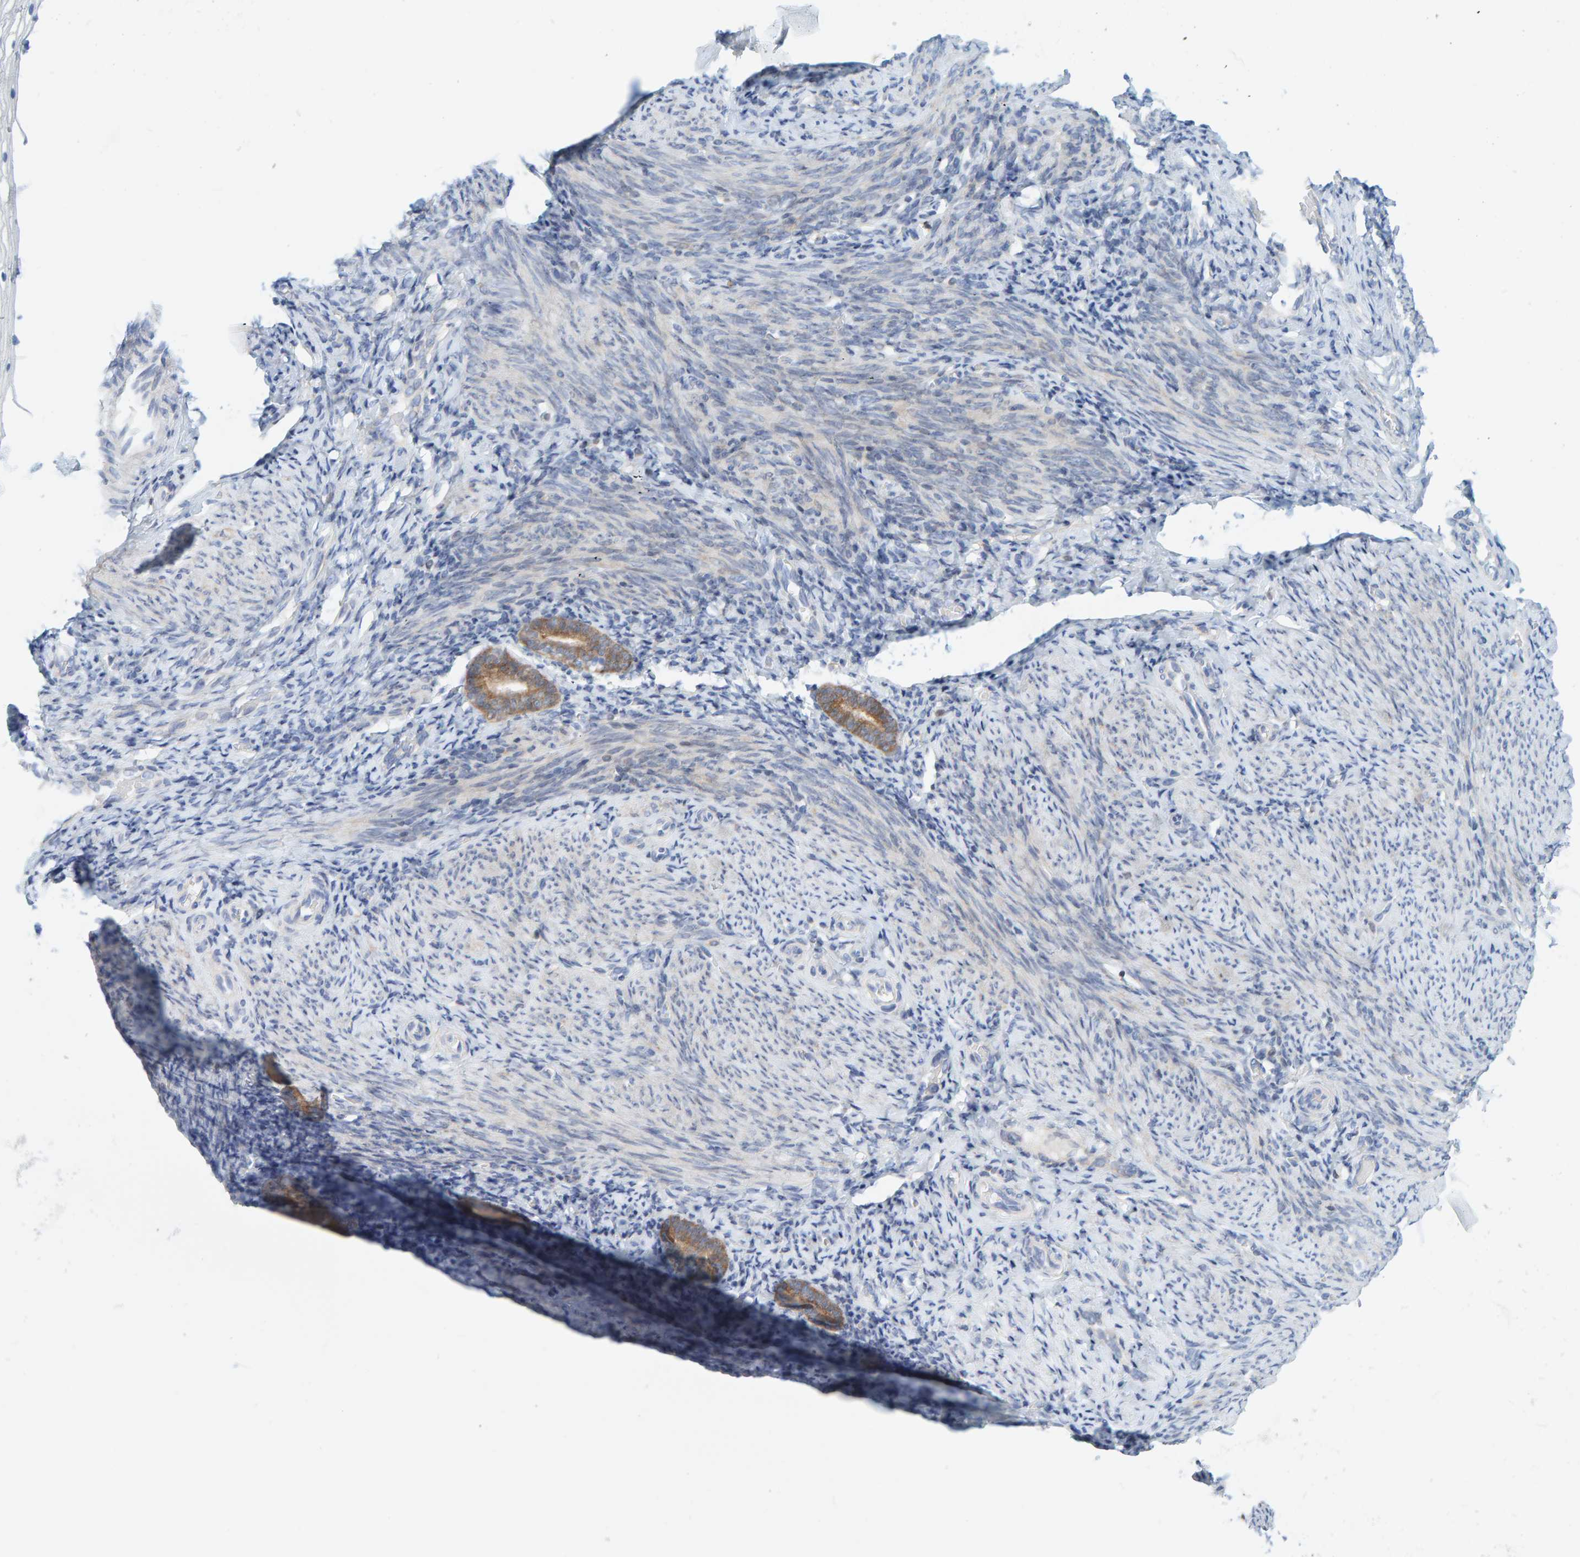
{"staining": {"intensity": "negative", "quantity": "none", "location": "none"}, "tissue": "endometrium", "cell_type": "Cells in endometrial stroma", "image_type": "normal", "snomed": [{"axis": "morphology", "description": "Normal tissue, NOS"}, {"axis": "topography", "description": "Endometrium"}], "caption": "Immunohistochemistry (IHC) photomicrograph of benign endometrium: endometrium stained with DAB demonstrates no significant protein positivity in cells in endometrial stroma. (Brightfield microscopy of DAB (3,3'-diaminobenzidine) immunohistochemistry (IHC) at high magnification).", "gene": "KLHL11", "patient": {"sex": "female", "age": 51}}